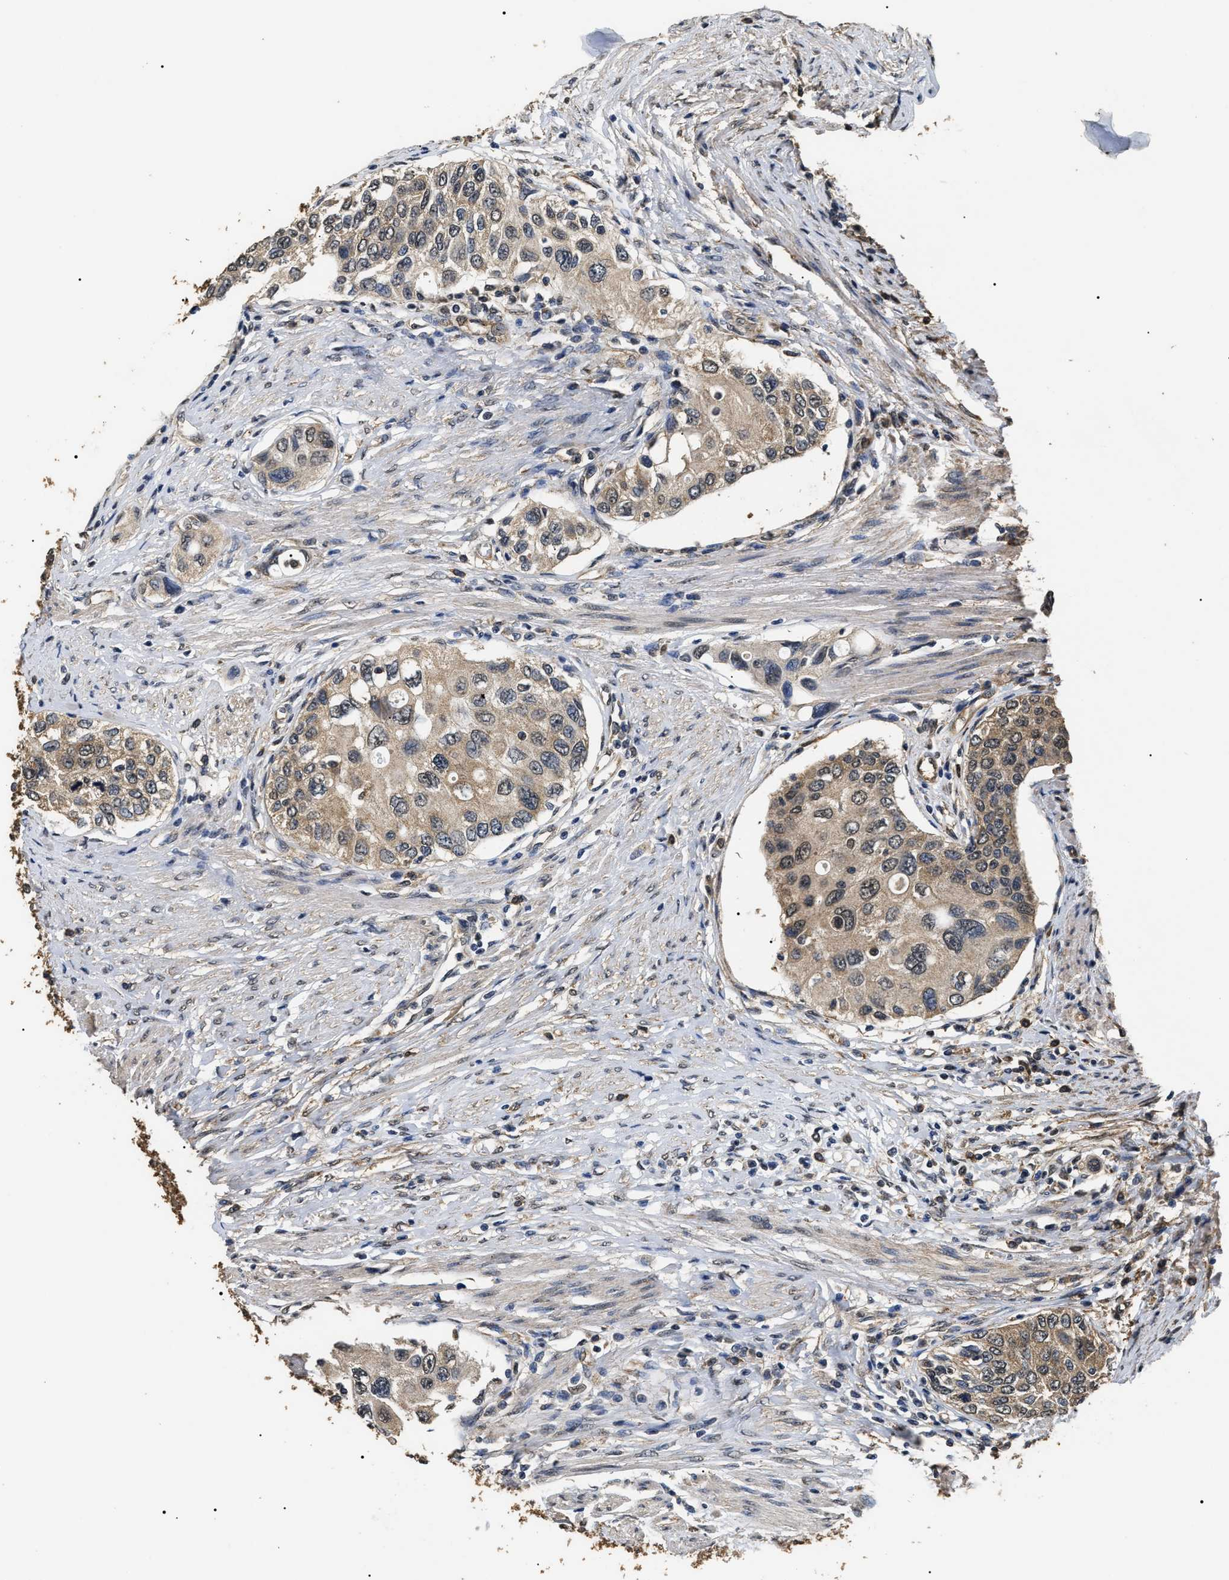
{"staining": {"intensity": "weak", "quantity": ">75%", "location": "cytoplasmic/membranous,nuclear"}, "tissue": "urothelial cancer", "cell_type": "Tumor cells", "image_type": "cancer", "snomed": [{"axis": "morphology", "description": "Urothelial carcinoma, High grade"}, {"axis": "topography", "description": "Urinary bladder"}], "caption": "IHC micrograph of urothelial carcinoma (high-grade) stained for a protein (brown), which reveals low levels of weak cytoplasmic/membranous and nuclear positivity in approximately >75% of tumor cells.", "gene": "PSMD8", "patient": {"sex": "female", "age": 56}}